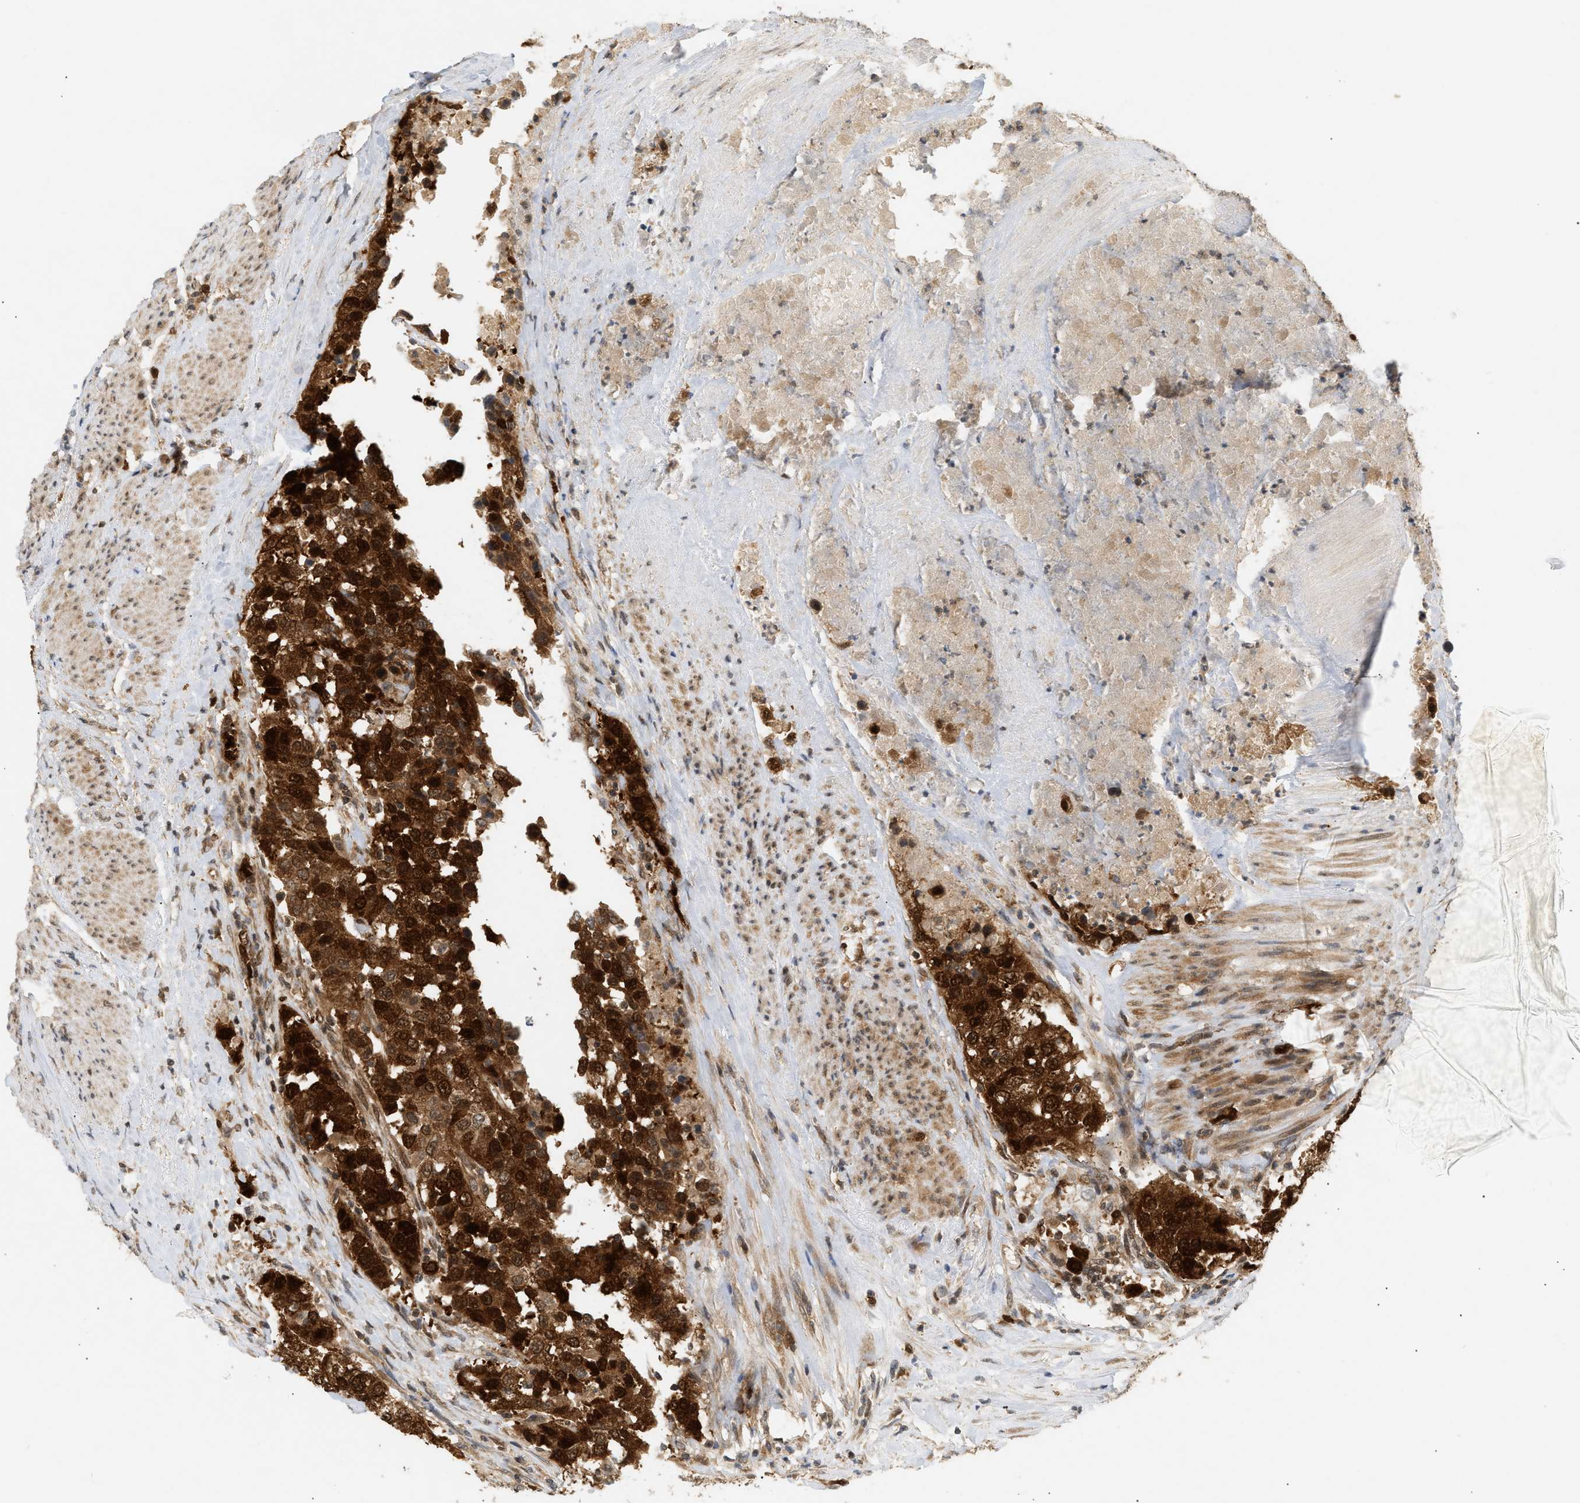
{"staining": {"intensity": "strong", "quantity": ">75%", "location": "cytoplasmic/membranous,nuclear"}, "tissue": "urothelial cancer", "cell_type": "Tumor cells", "image_type": "cancer", "snomed": [{"axis": "morphology", "description": "Urothelial carcinoma, High grade"}, {"axis": "topography", "description": "Urinary bladder"}], "caption": "Protein expression by immunohistochemistry (IHC) demonstrates strong cytoplasmic/membranous and nuclear staining in approximately >75% of tumor cells in urothelial cancer.", "gene": "SHC1", "patient": {"sex": "female", "age": 80}}